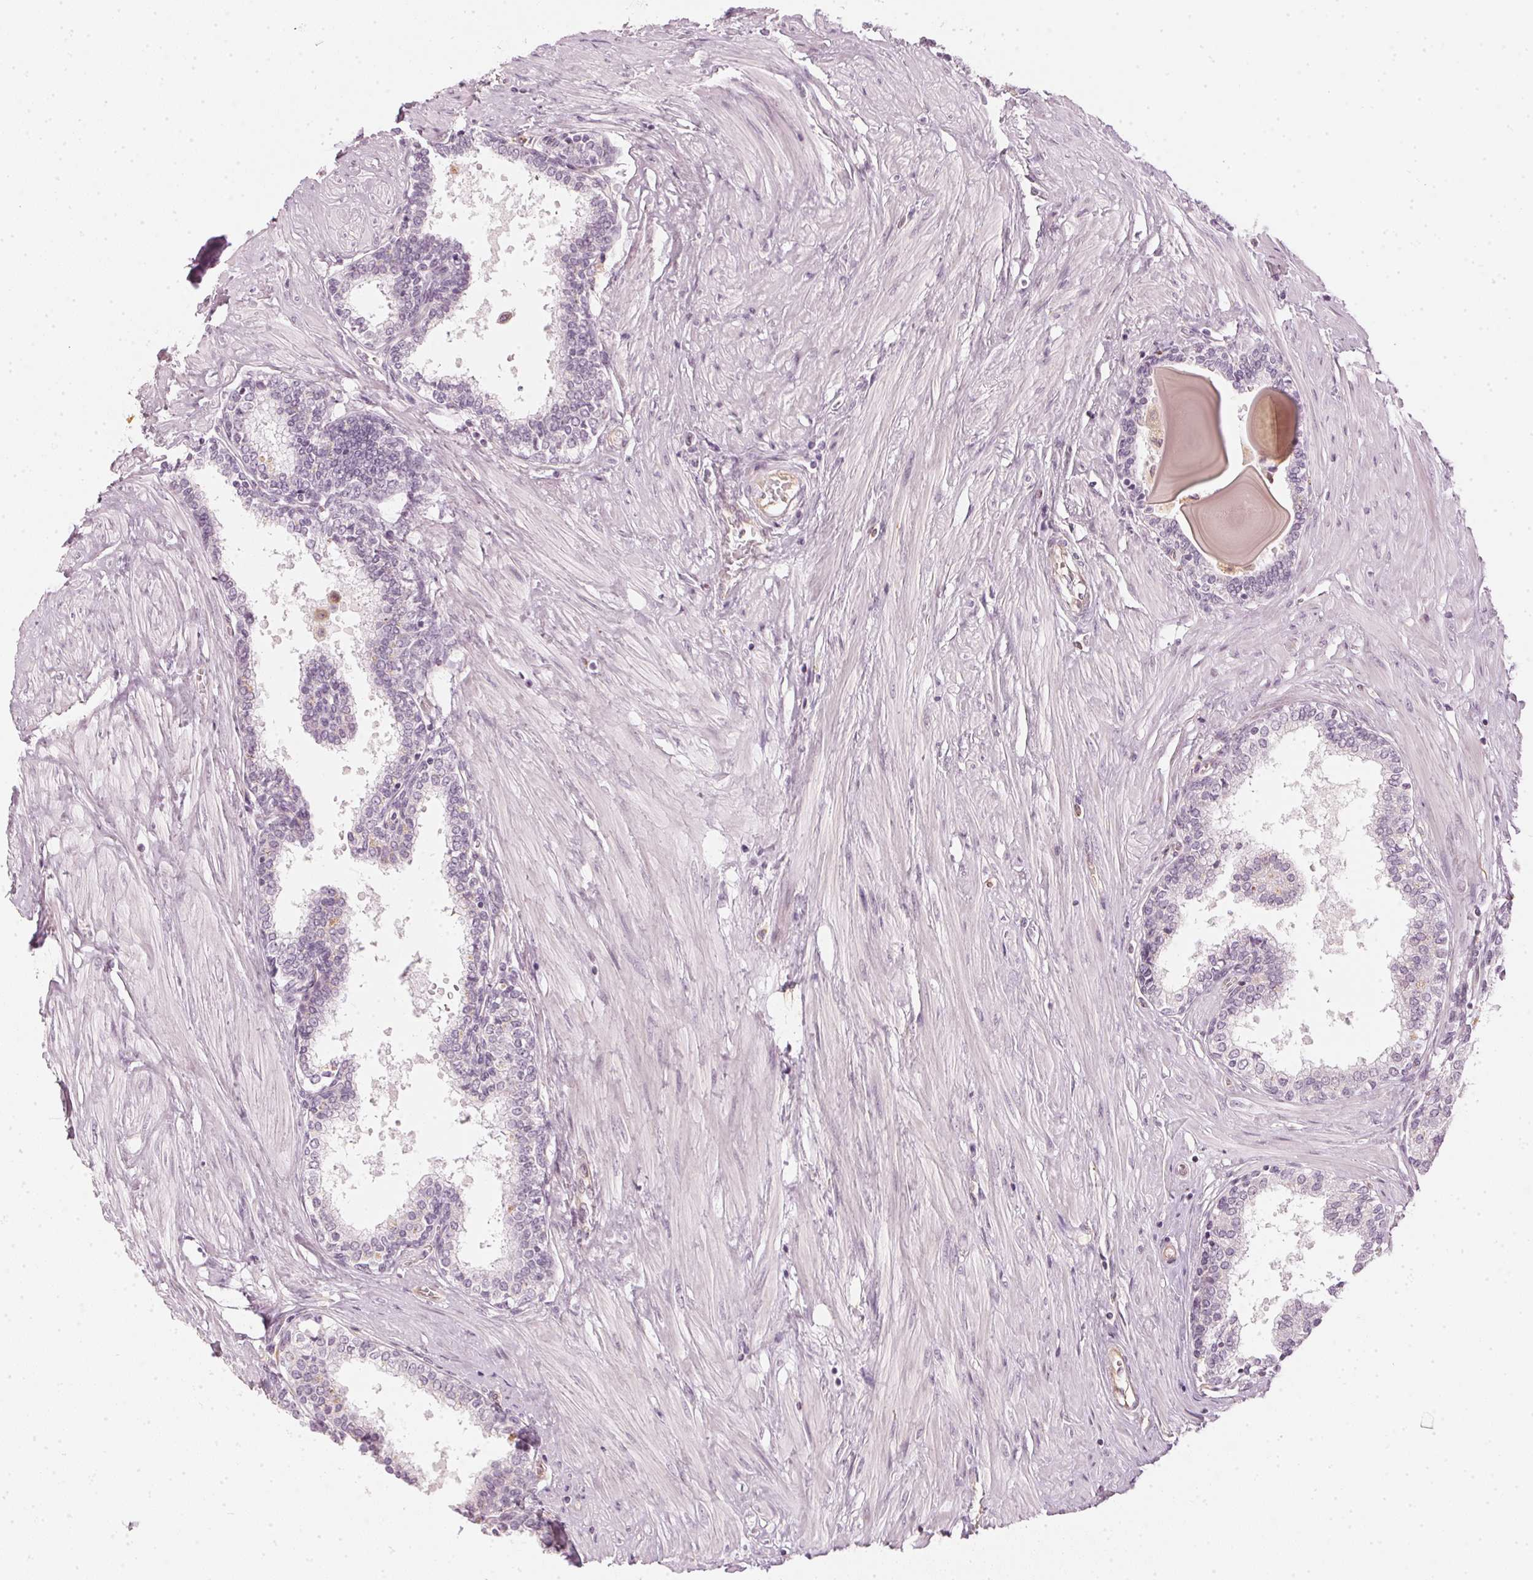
{"staining": {"intensity": "negative", "quantity": "none", "location": "none"}, "tissue": "prostate", "cell_type": "Glandular cells", "image_type": "normal", "snomed": [{"axis": "morphology", "description": "Normal tissue, NOS"}, {"axis": "topography", "description": "Prostate"}], "caption": "An image of prostate stained for a protein displays no brown staining in glandular cells.", "gene": "APLP1", "patient": {"sex": "male", "age": 55}}